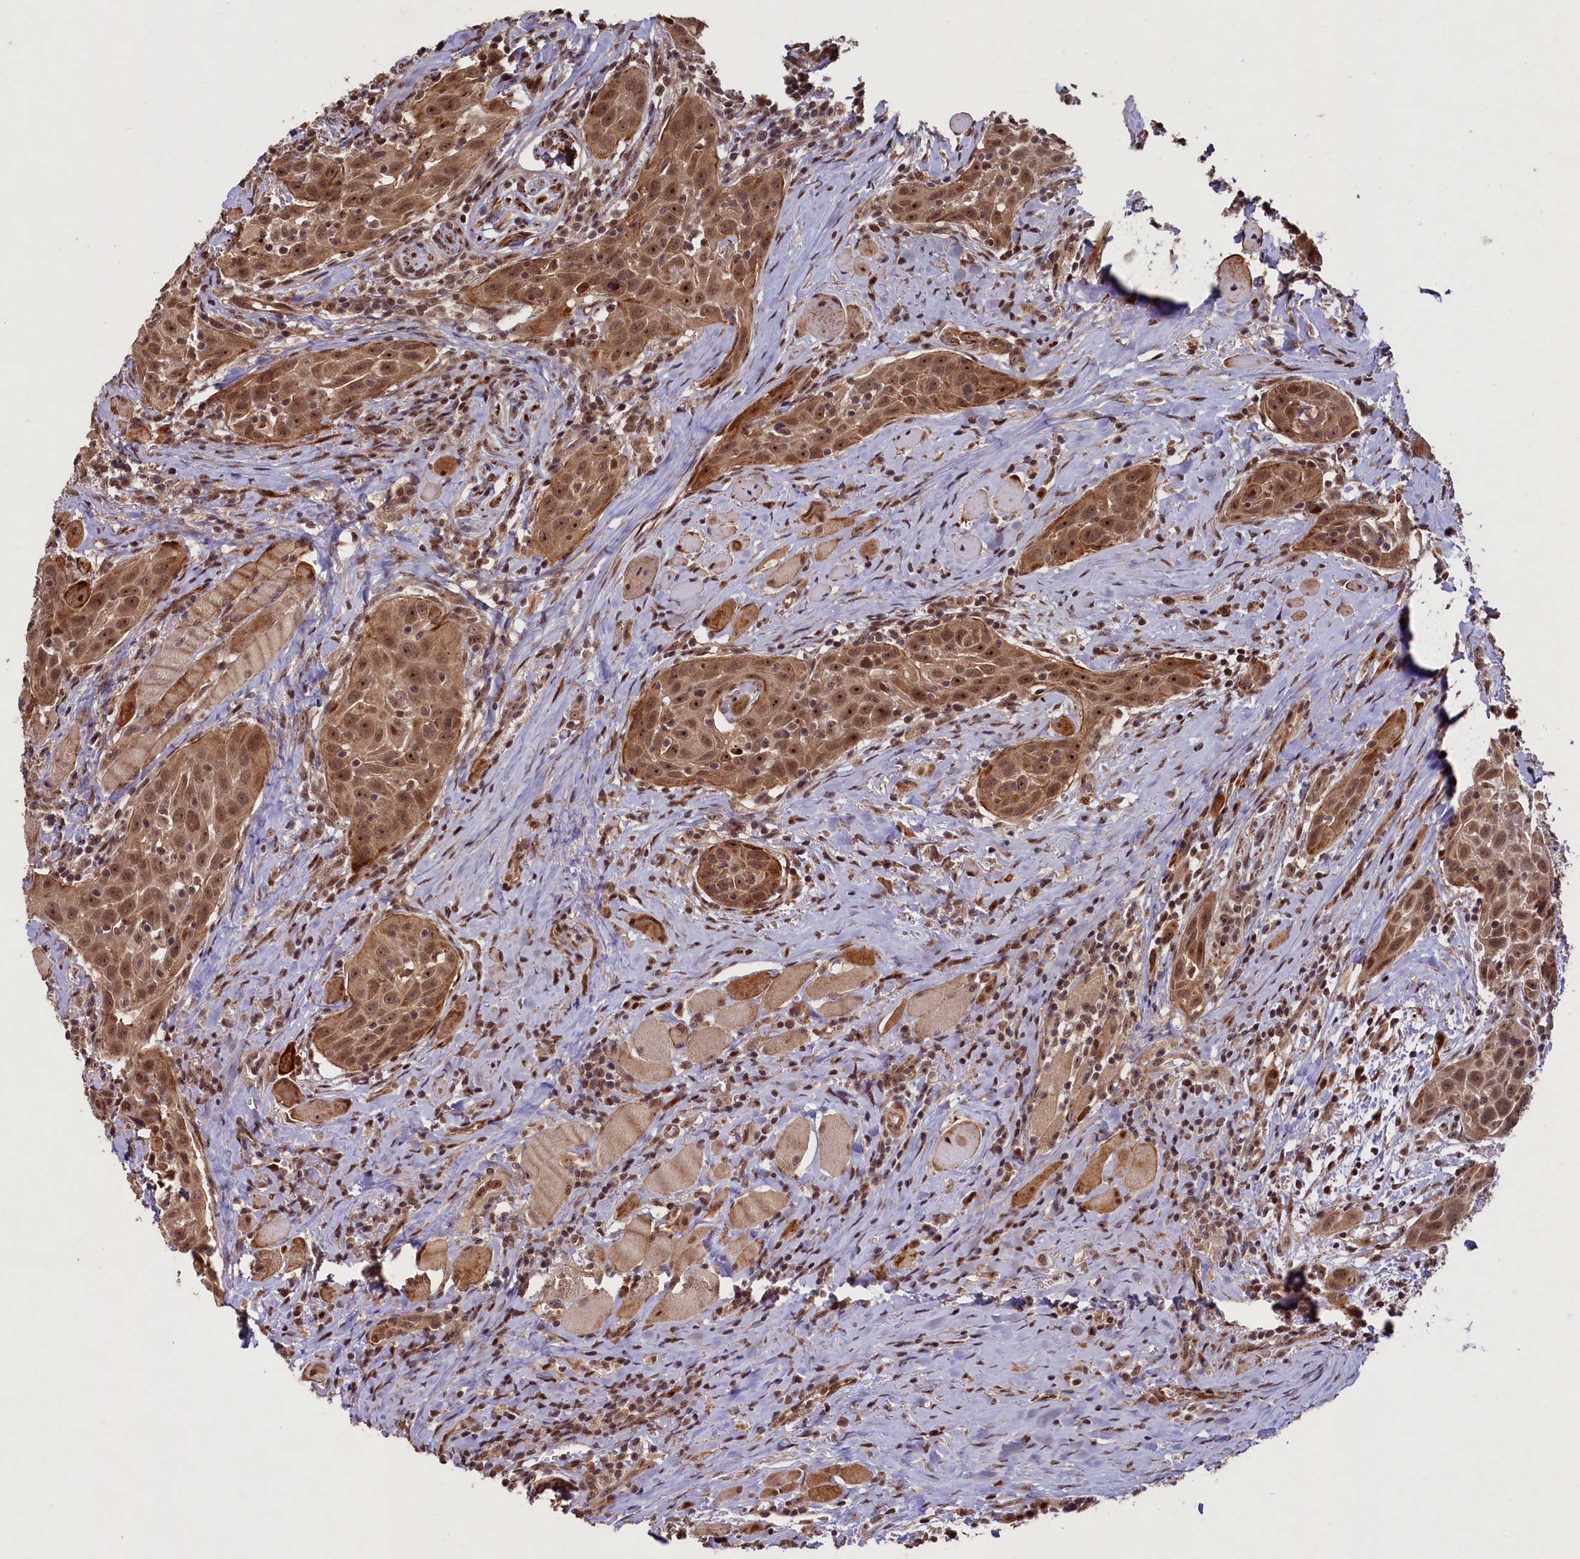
{"staining": {"intensity": "moderate", "quantity": ">75%", "location": "cytoplasmic/membranous,nuclear"}, "tissue": "head and neck cancer", "cell_type": "Tumor cells", "image_type": "cancer", "snomed": [{"axis": "morphology", "description": "Squamous cell carcinoma, NOS"}, {"axis": "topography", "description": "Oral tissue"}, {"axis": "topography", "description": "Head-Neck"}], "caption": "Protein analysis of head and neck cancer (squamous cell carcinoma) tissue exhibits moderate cytoplasmic/membranous and nuclear expression in approximately >75% of tumor cells.", "gene": "SHPRH", "patient": {"sex": "female", "age": 50}}